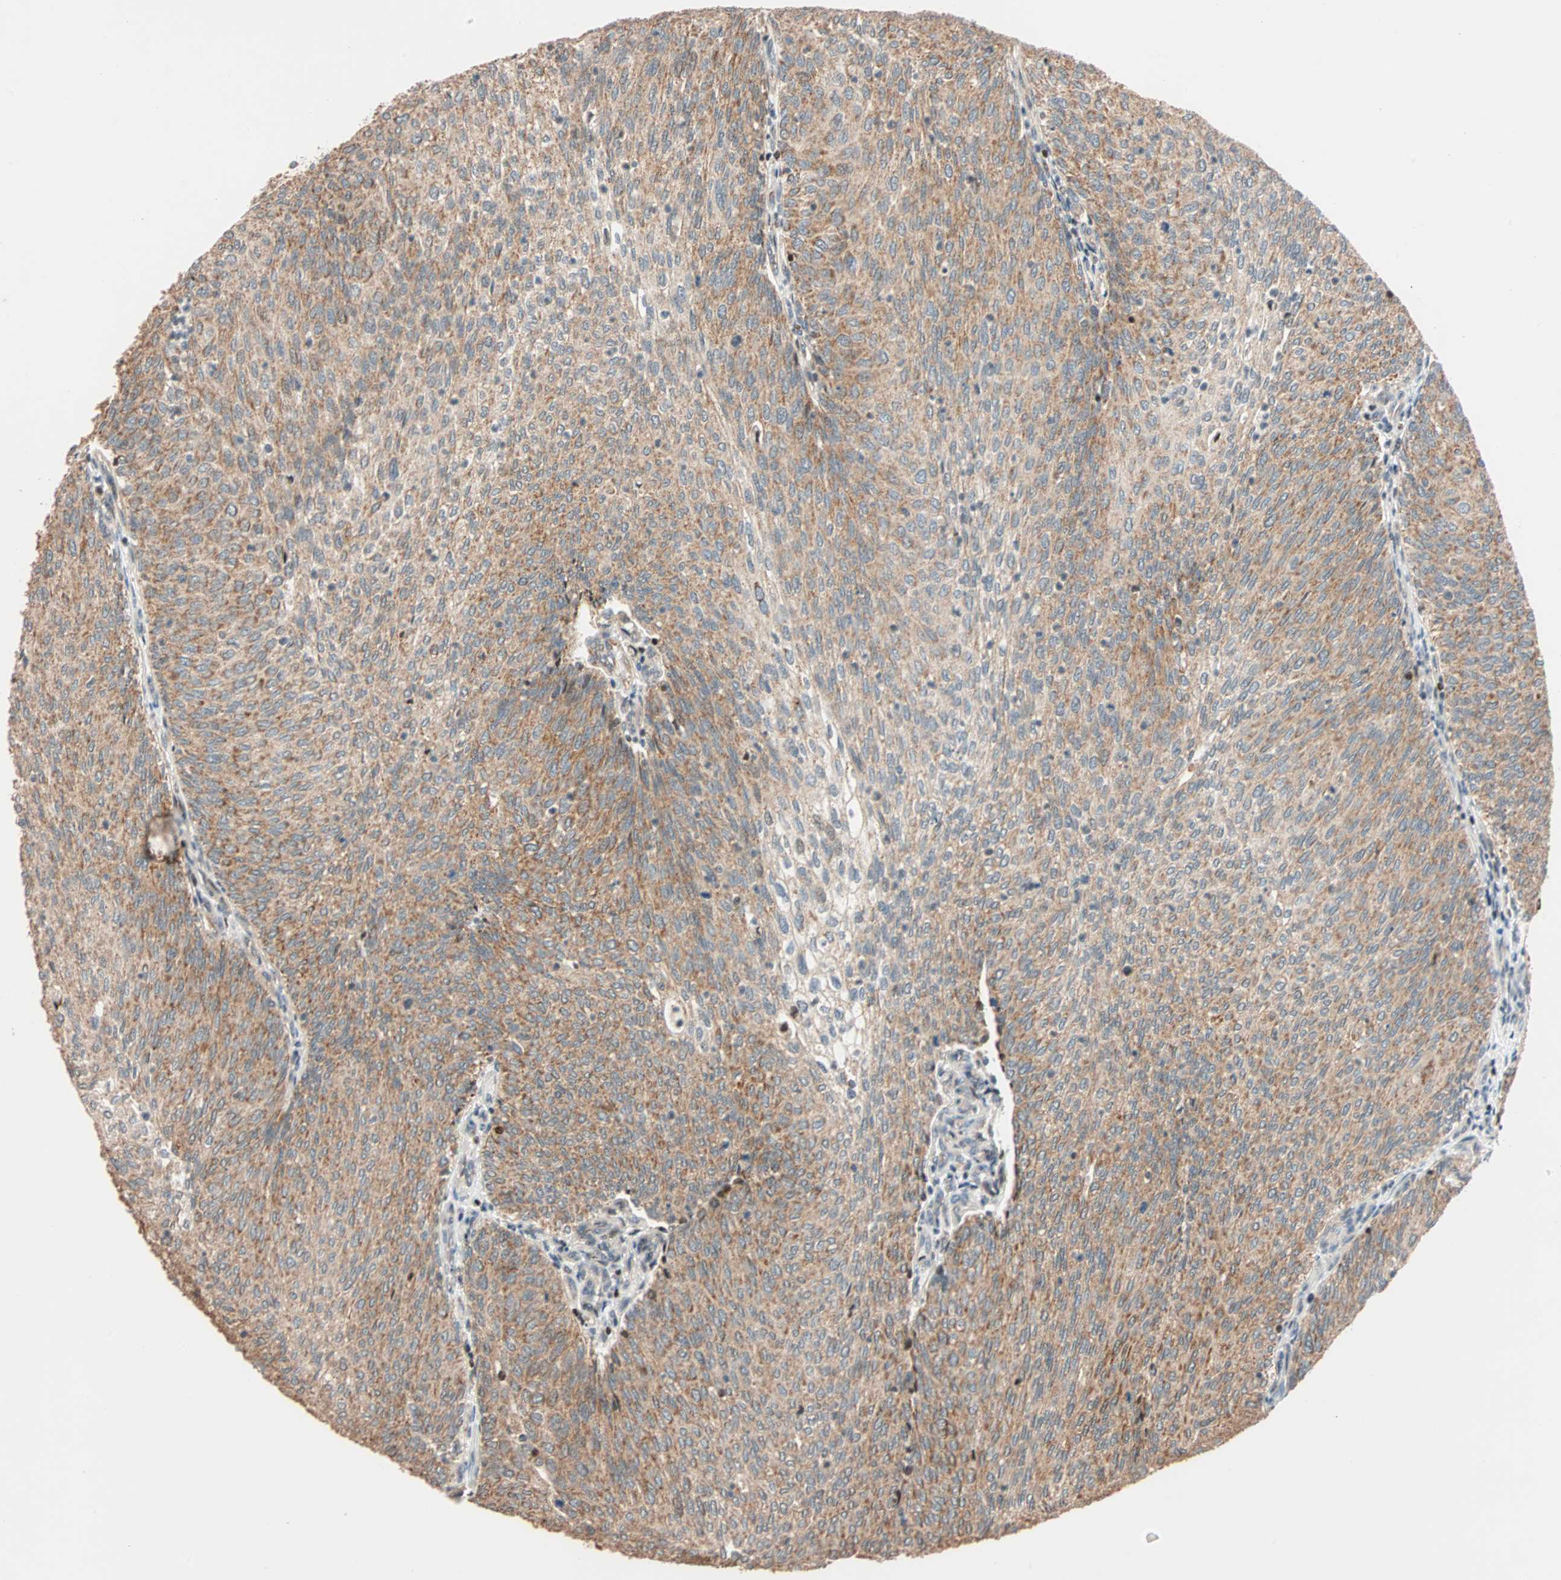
{"staining": {"intensity": "moderate", "quantity": ">75%", "location": "cytoplasmic/membranous"}, "tissue": "urothelial cancer", "cell_type": "Tumor cells", "image_type": "cancer", "snomed": [{"axis": "morphology", "description": "Urothelial carcinoma, Low grade"}, {"axis": "topography", "description": "Urinary bladder"}], "caption": "Immunohistochemistry of human urothelial cancer demonstrates medium levels of moderate cytoplasmic/membranous expression in about >75% of tumor cells.", "gene": "HECW1", "patient": {"sex": "female", "age": 79}}